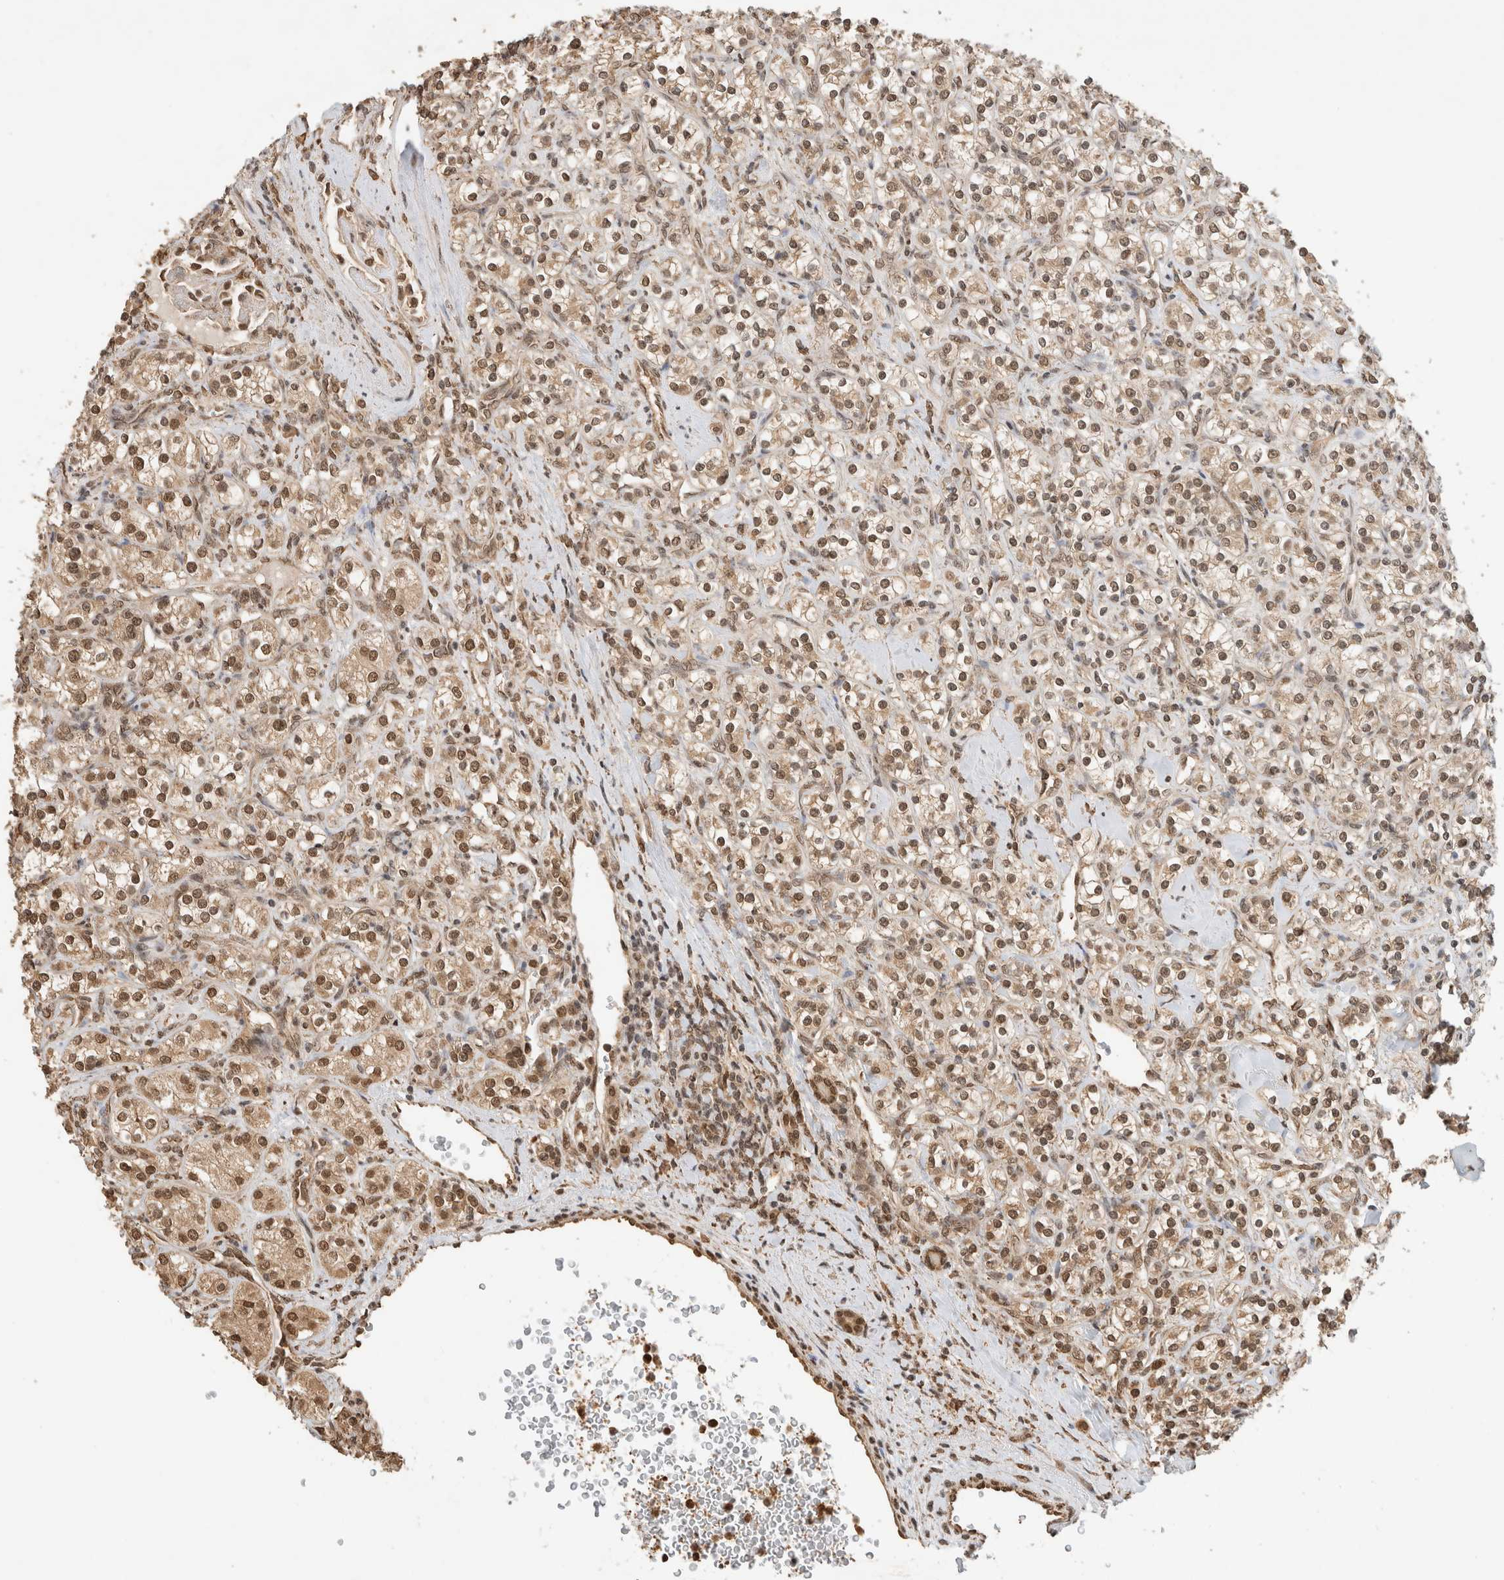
{"staining": {"intensity": "moderate", "quantity": ">75%", "location": "cytoplasmic/membranous,nuclear"}, "tissue": "renal cancer", "cell_type": "Tumor cells", "image_type": "cancer", "snomed": [{"axis": "morphology", "description": "Adenocarcinoma, NOS"}, {"axis": "topography", "description": "Kidney"}], "caption": "Immunohistochemical staining of human renal cancer (adenocarcinoma) shows moderate cytoplasmic/membranous and nuclear protein staining in about >75% of tumor cells.", "gene": "C1orf21", "patient": {"sex": "male", "age": 77}}